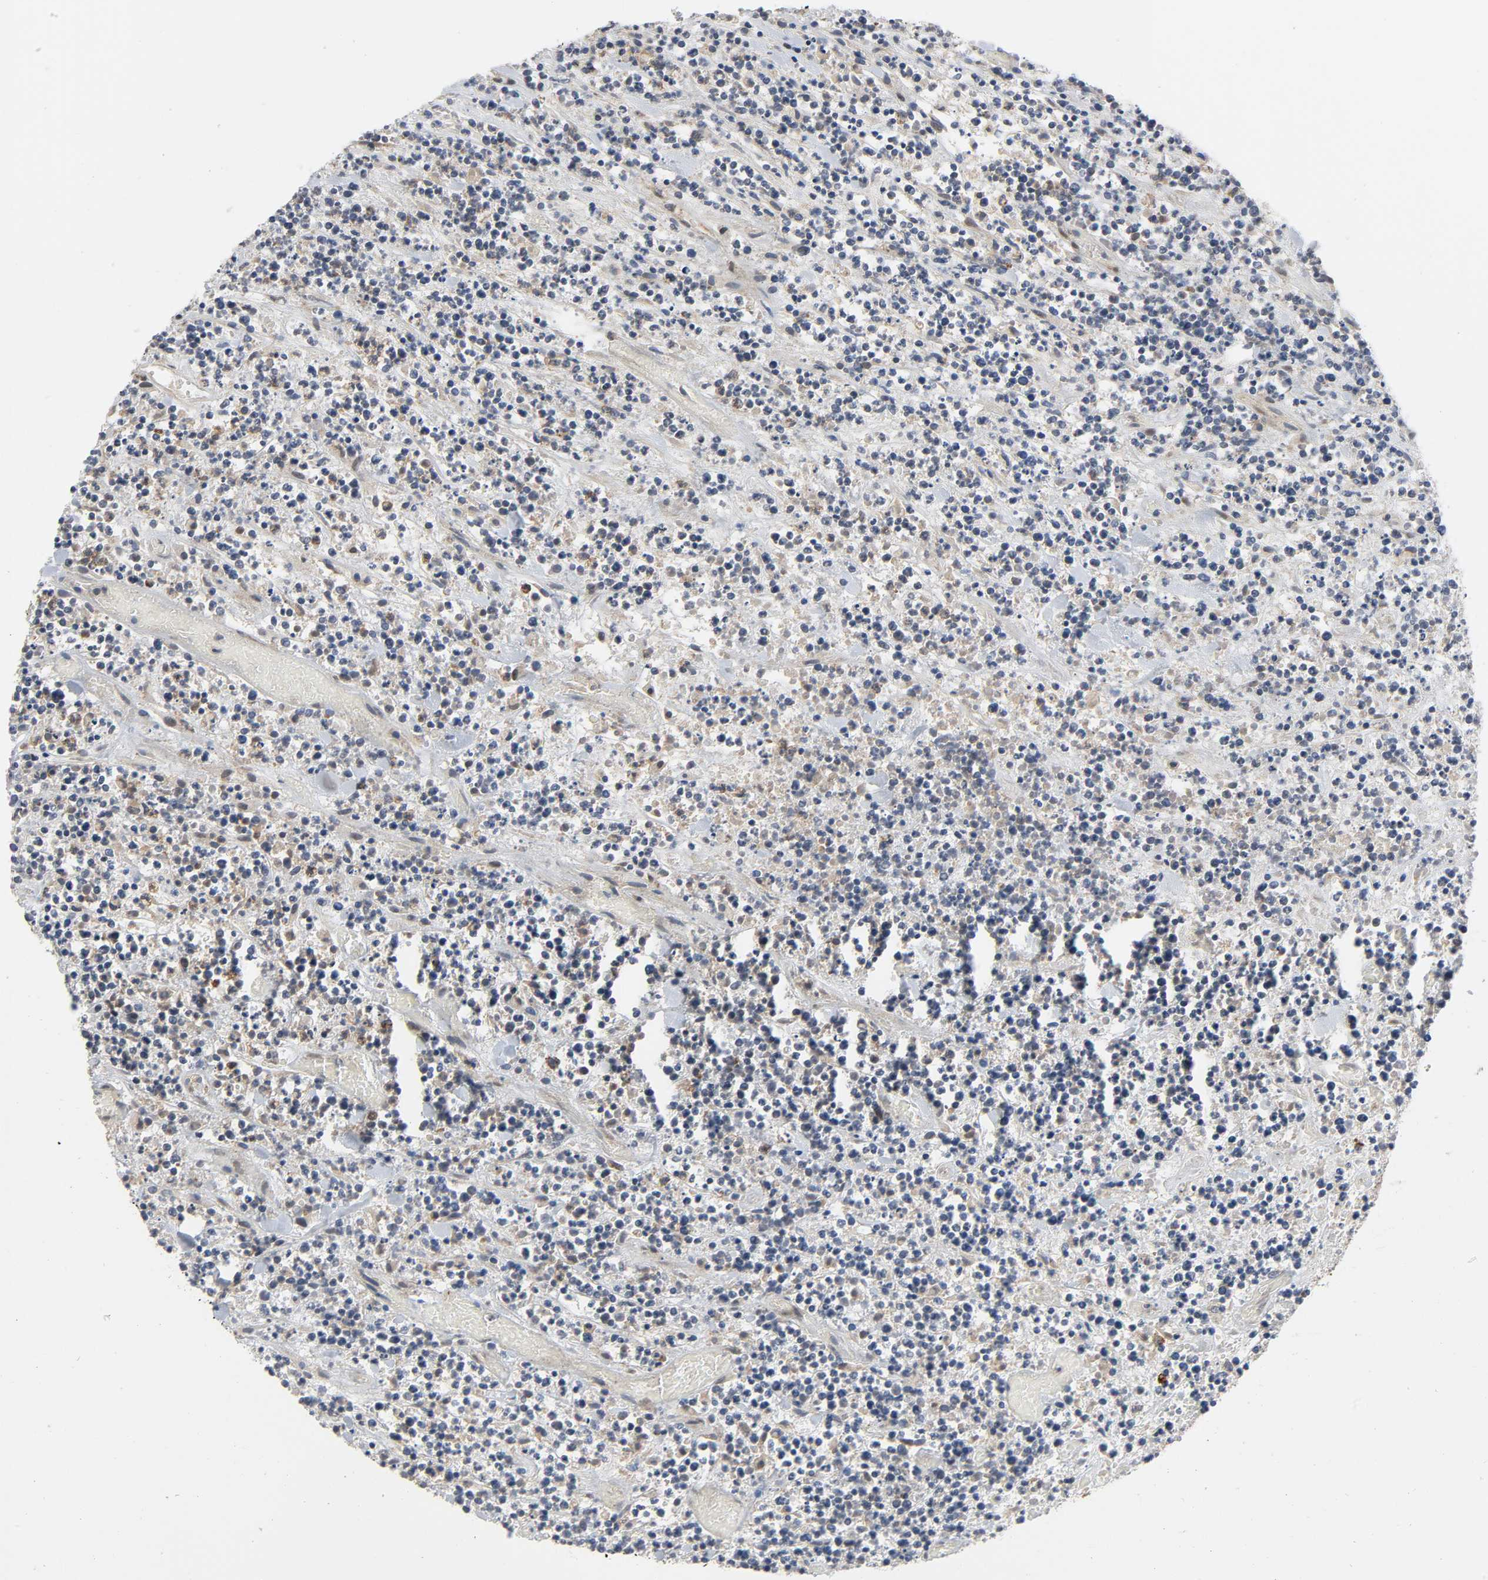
{"staining": {"intensity": "weak", "quantity": "<25%", "location": "cytoplasmic/membranous"}, "tissue": "lymphoma", "cell_type": "Tumor cells", "image_type": "cancer", "snomed": [{"axis": "morphology", "description": "Malignant lymphoma, non-Hodgkin's type, High grade"}, {"axis": "topography", "description": "Soft tissue"}], "caption": "The micrograph displays no staining of tumor cells in high-grade malignant lymphoma, non-Hodgkin's type.", "gene": "ARHGAP1", "patient": {"sex": "male", "age": 18}}